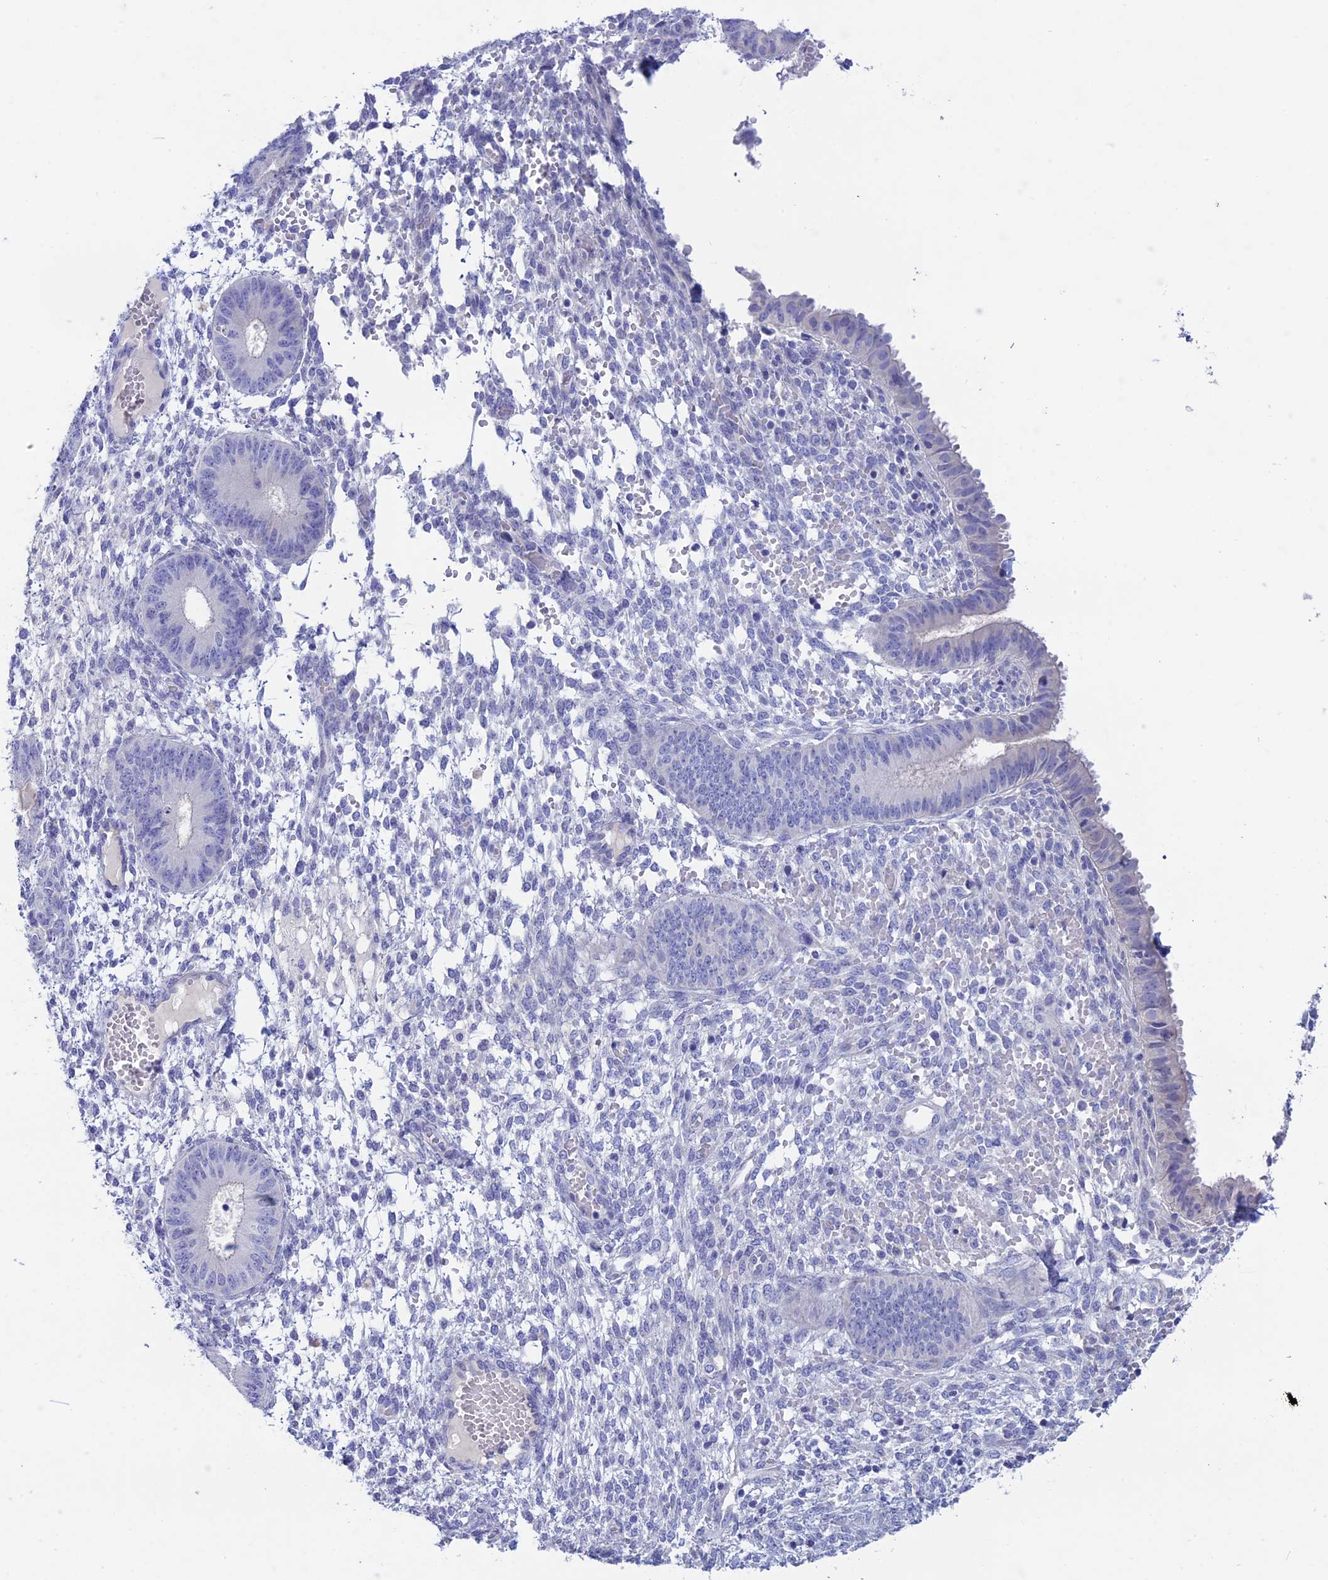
{"staining": {"intensity": "negative", "quantity": "none", "location": "none"}, "tissue": "endometrium", "cell_type": "Cells in endometrial stroma", "image_type": "normal", "snomed": [{"axis": "morphology", "description": "Normal tissue, NOS"}, {"axis": "topography", "description": "Endometrium"}], "caption": "DAB immunohistochemical staining of unremarkable endometrium demonstrates no significant staining in cells in endometrial stroma.", "gene": "BTBD19", "patient": {"sex": "female", "age": 49}}